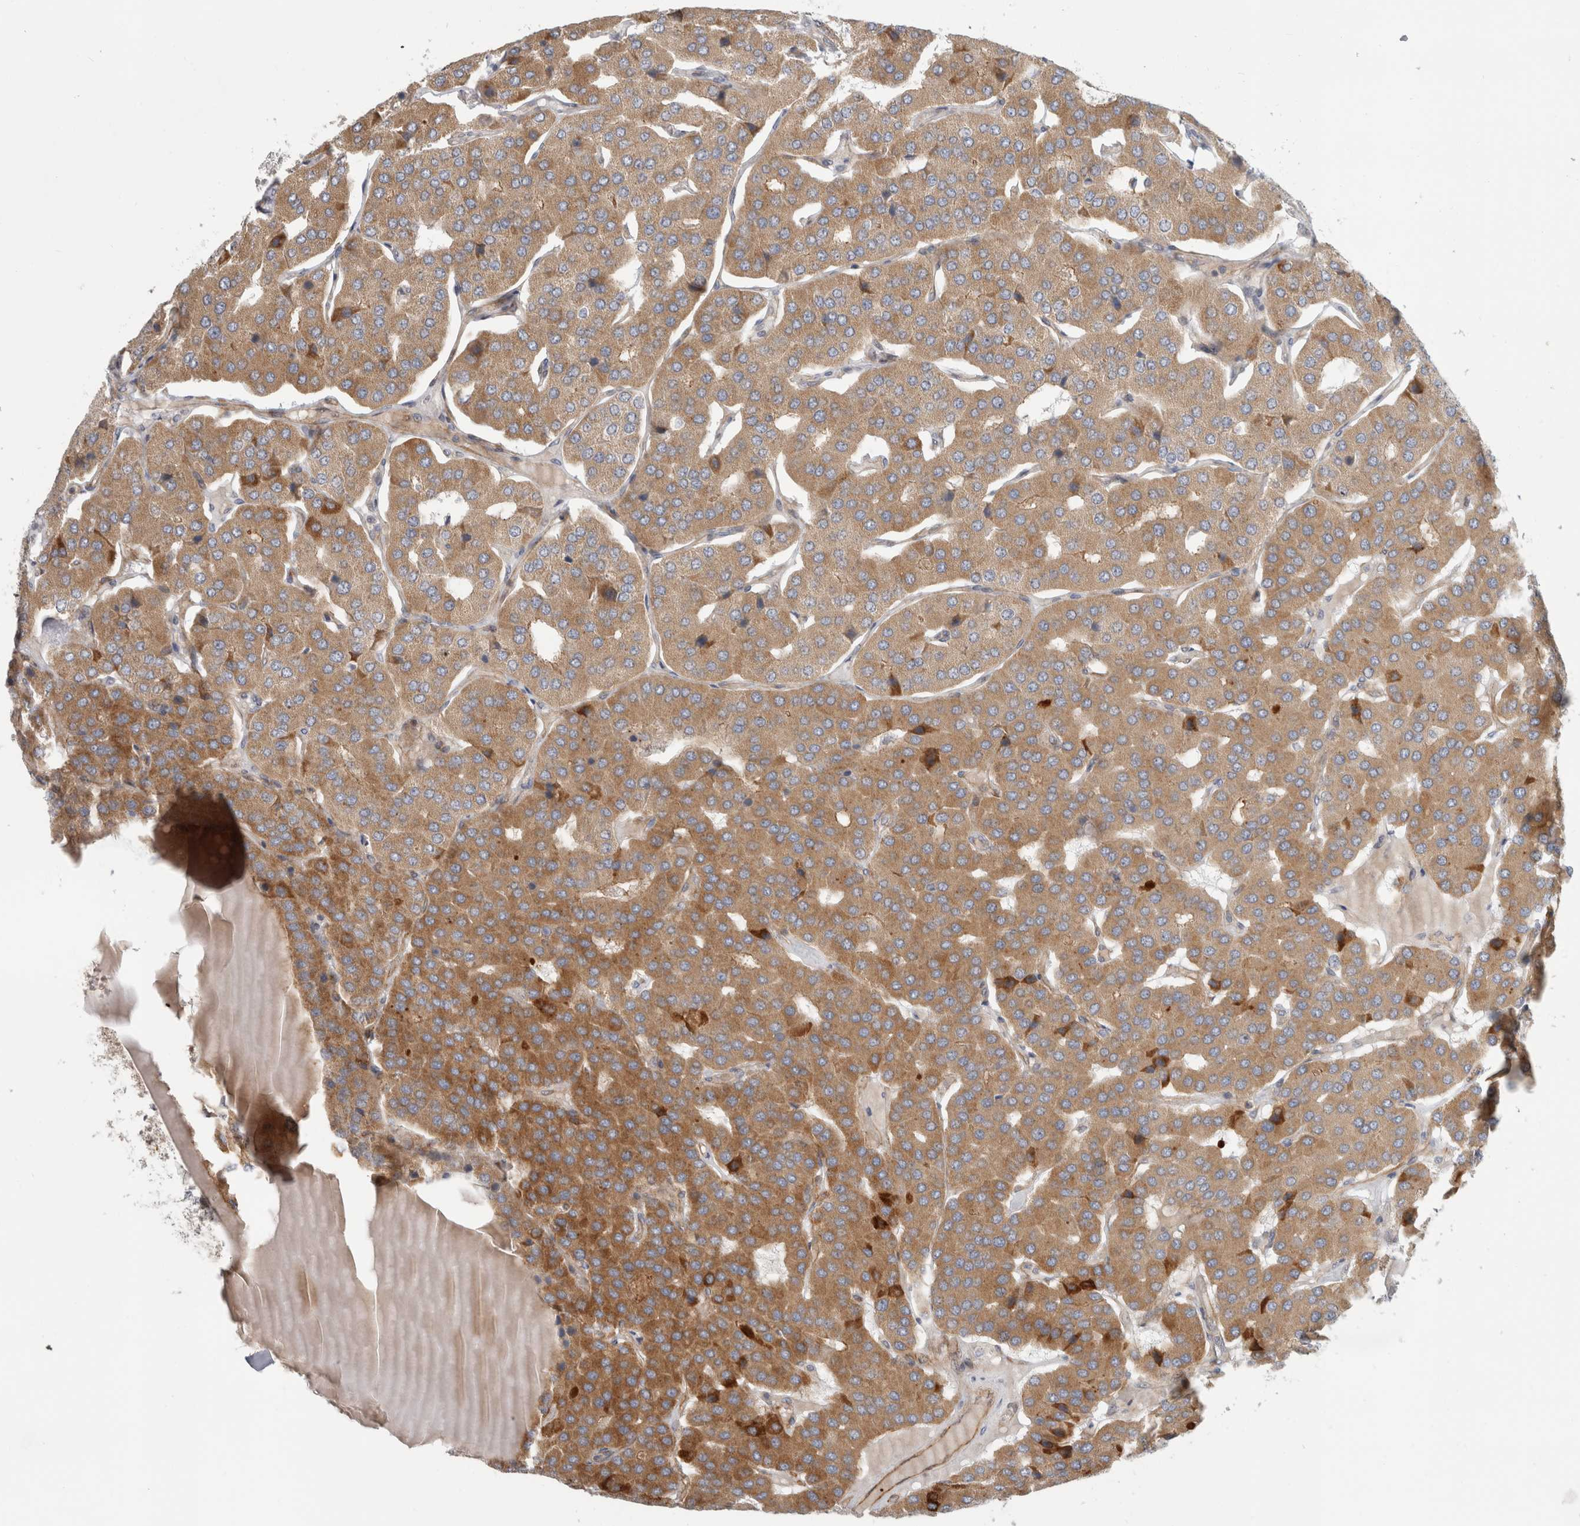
{"staining": {"intensity": "moderate", "quantity": ">75%", "location": "cytoplasmic/membranous"}, "tissue": "parathyroid gland", "cell_type": "Glandular cells", "image_type": "normal", "snomed": [{"axis": "morphology", "description": "Normal tissue, NOS"}, {"axis": "morphology", "description": "Adenoma, NOS"}, {"axis": "topography", "description": "Parathyroid gland"}], "caption": "Approximately >75% of glandular cells in normal human parathyroid gland reveal moderate cytoplasmic/membranous protein staining as visualized by brown immunohistochemical staining.", "gene": "KPNA5", "patient": {"sex": "female", "age": 86}}